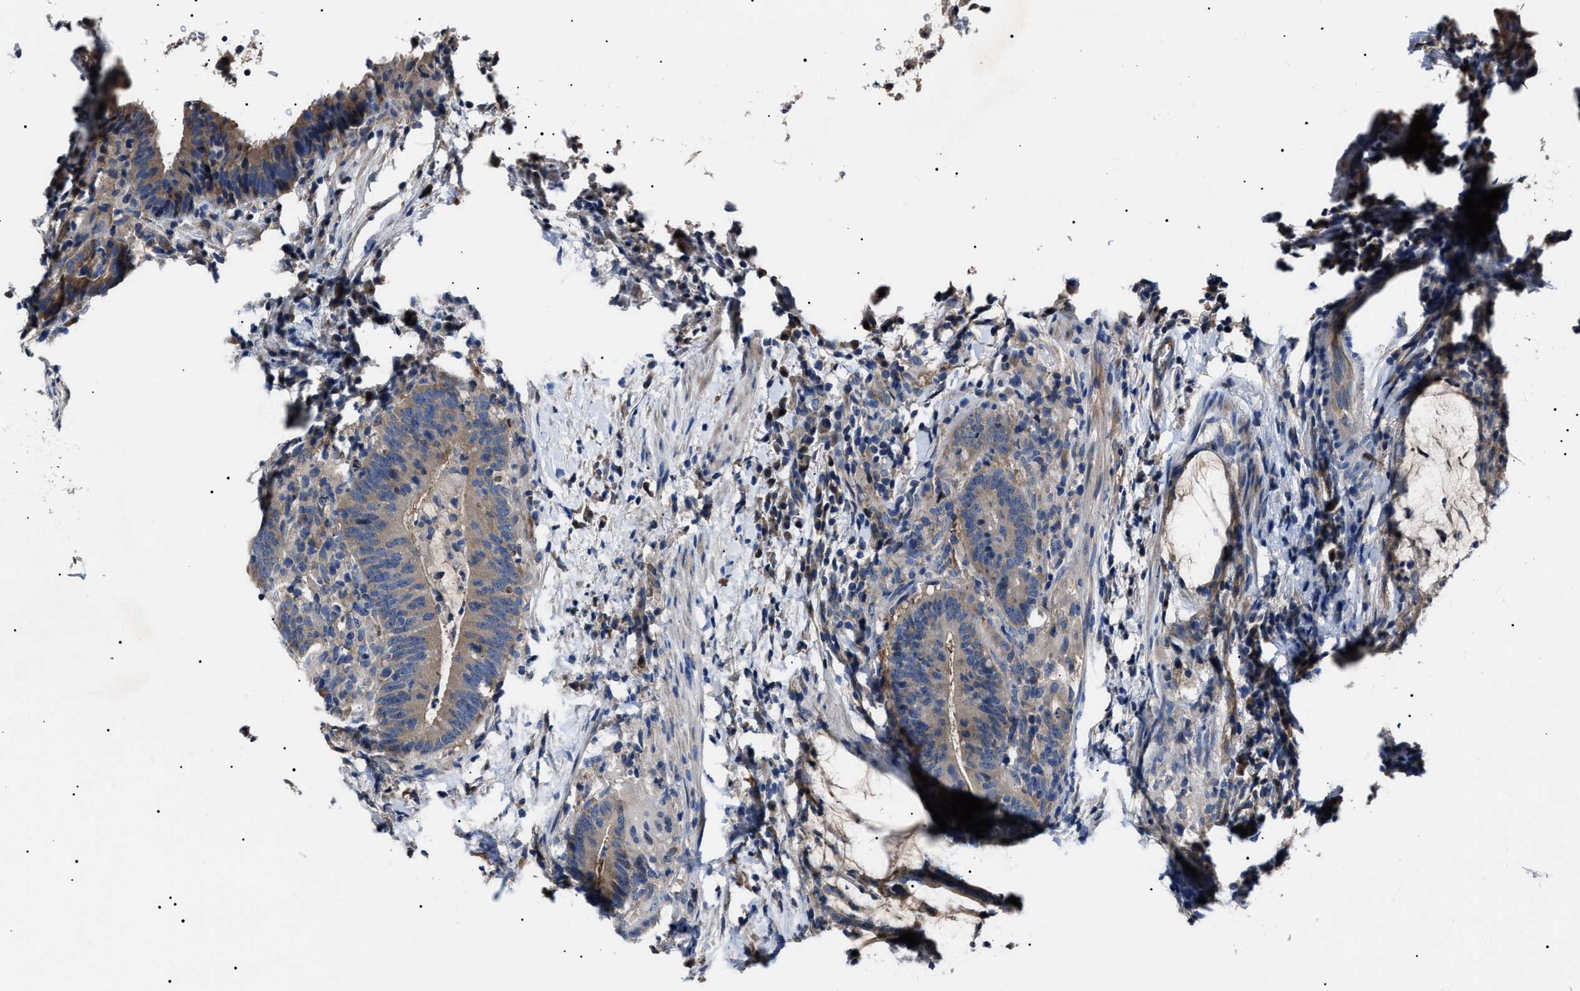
{"staining": {"intensity": "negative", "quantity": "none", "location": "none"}, "tissue": "colorectal cancer", "cell_type": "Tumor cells", "image_type": "cancer", "snomed": [{"axis": "morphology", "description": "Adenocarcinoma, NOS"}, {"axis": "topography", "description": "Colon"}], "caption": "Tumor cells are negative for brown protein staining in colorectal cancer.", "gene": "IFT81", "patient": {"sex": "female", "age": 66}}